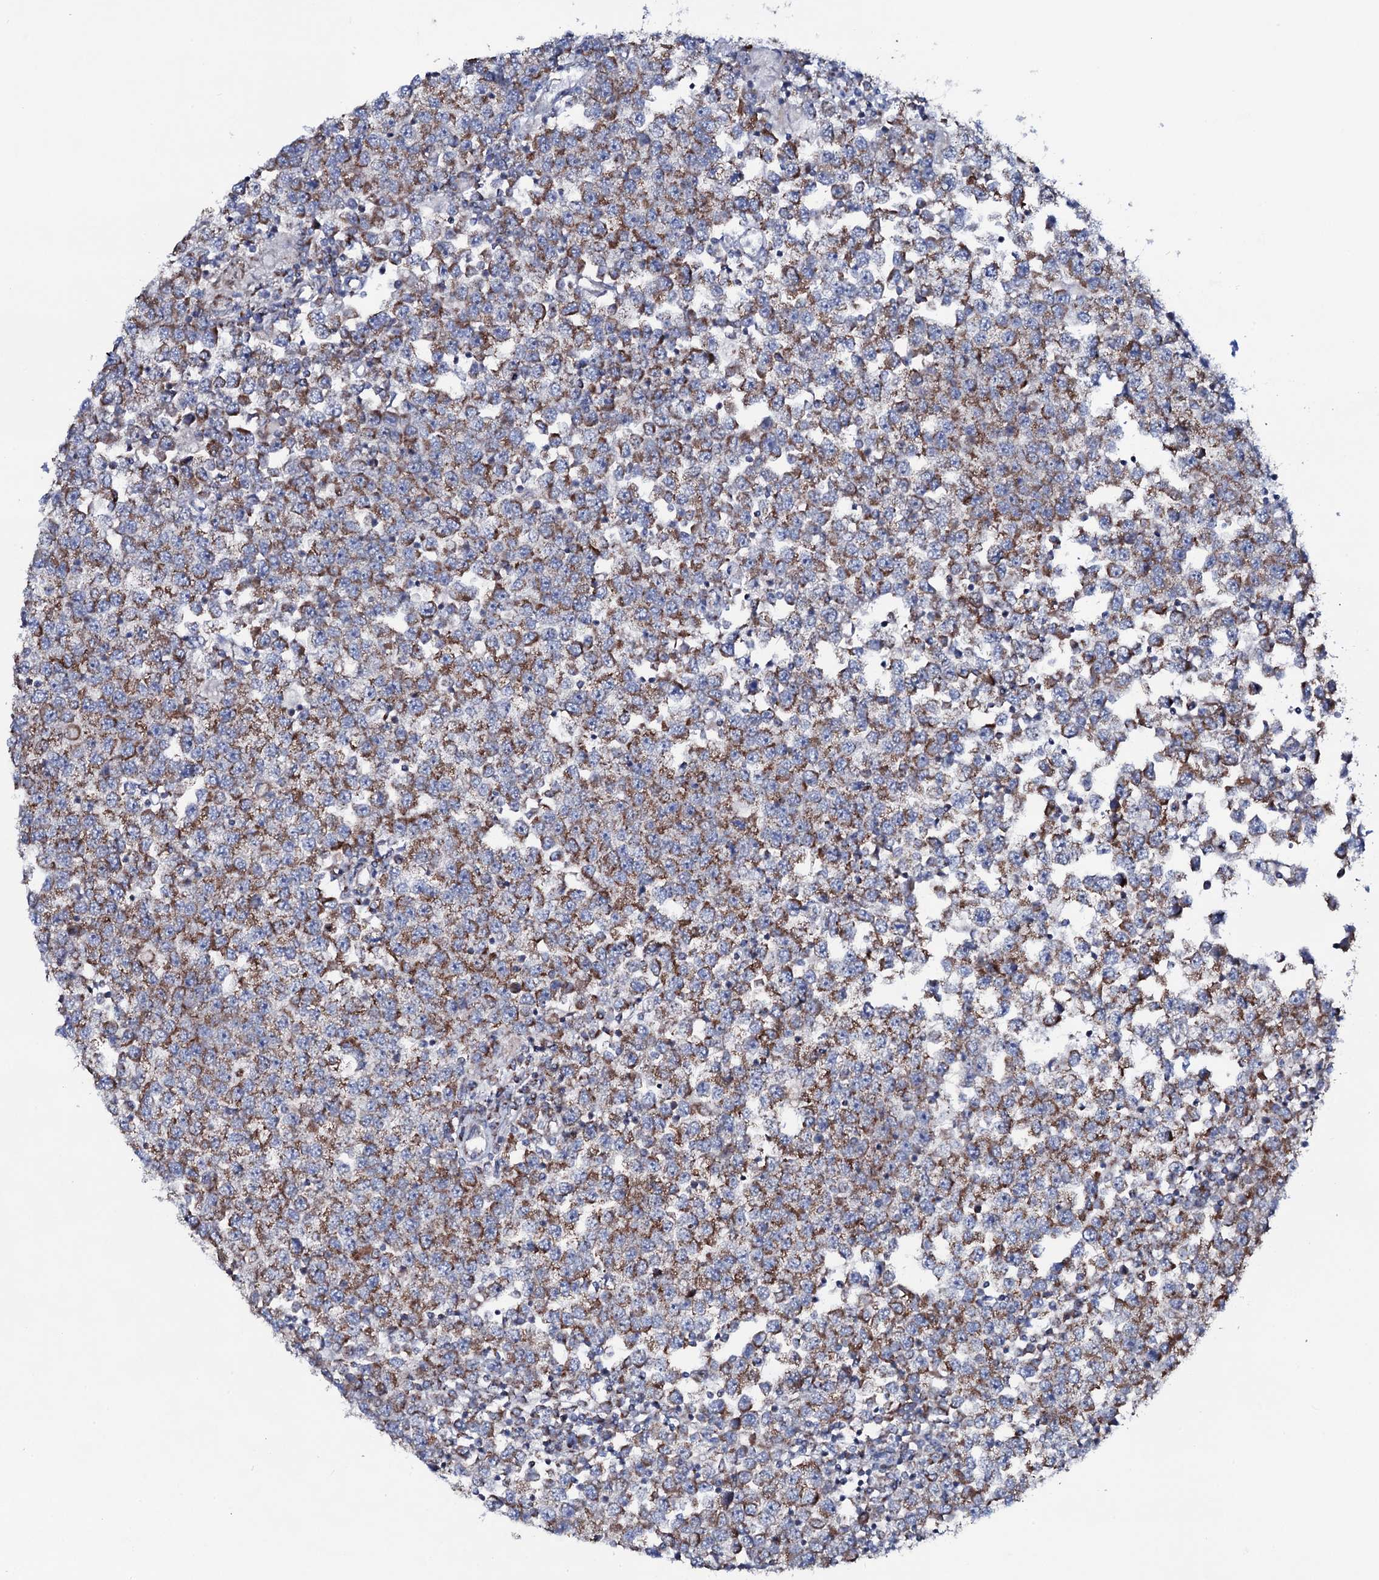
{"staining": {"intensity": "moderate", "quantity": ">75%", "location": "cytoplasmic/membranous"}, "tissue": "testis cancer", "cell_type": "Tumor cells", "image_type": "cancer", "snomed": [{"axis": "morphology", "description": "Seminoma, NOS"}, {"axis": "topography", "description": "Testis"}], "caption": "Tumor cells reveal medium levels of moderate cytoplasmic/membranous expression in approximately >75% of cells in human testis cancer. The protein is shown in brown color, while the nuclei are stained blue.", "gene": "MRPS35", "patient": {"sex": "male", "age": 65}}